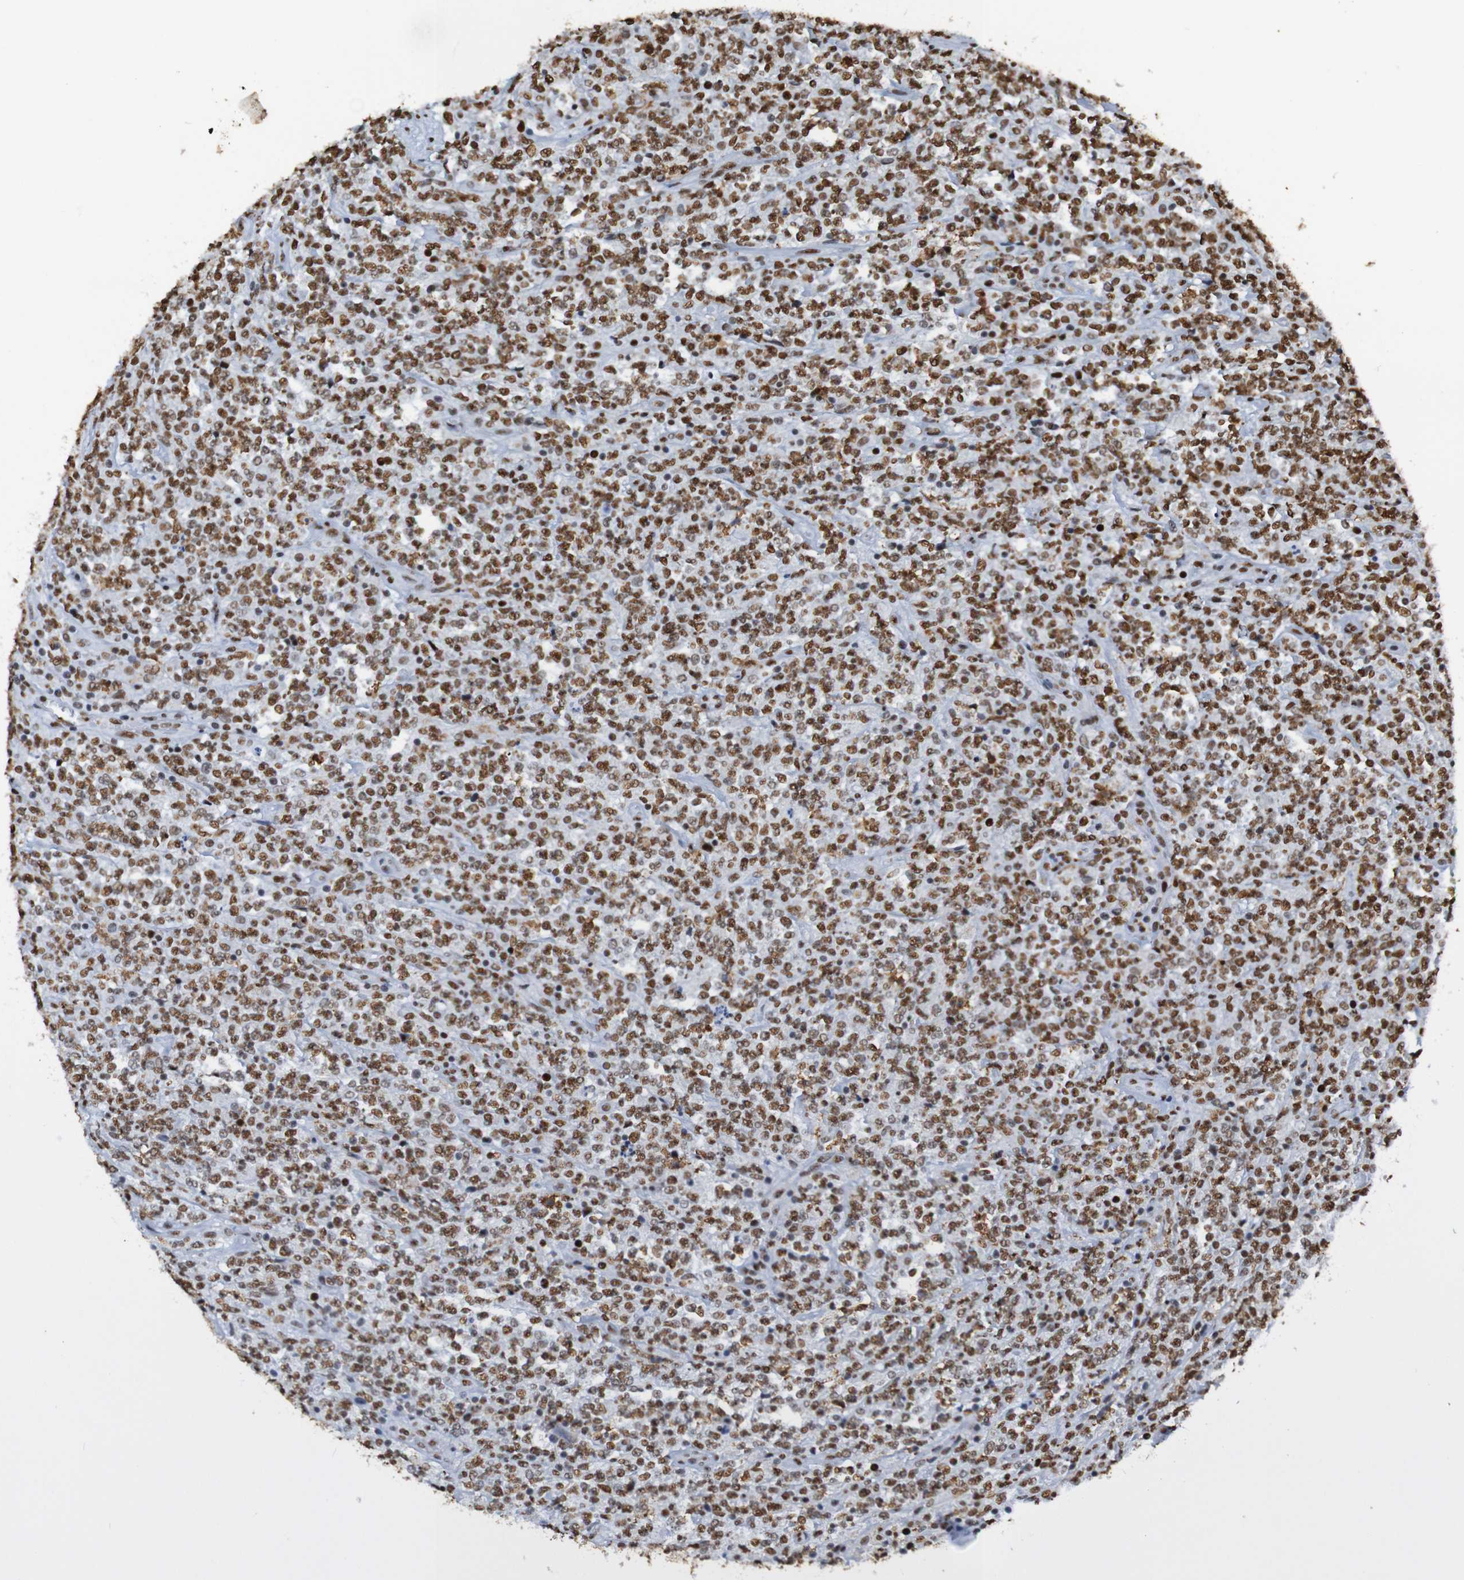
{"staining": {"intensity": "moderate", "quantity": ">75%", "location": "nuclear"}, "tissue": "lymphoma", "cell_type": "Tumor cells", "image_type": "cancer", "snomed": [{"axis": "morphology", "description": "Malignant lymphoma, non-Hodgkin's type, High grade"}, {"axis": "topography", "description": "Soft tissue"}], "caption": "Moderate nuclear staining for a protein is identified in about >75% of tumor cells of lymphoma using IHC.", "gene": "SRSF3", "patient": {"sex": "male", "age": 18}}